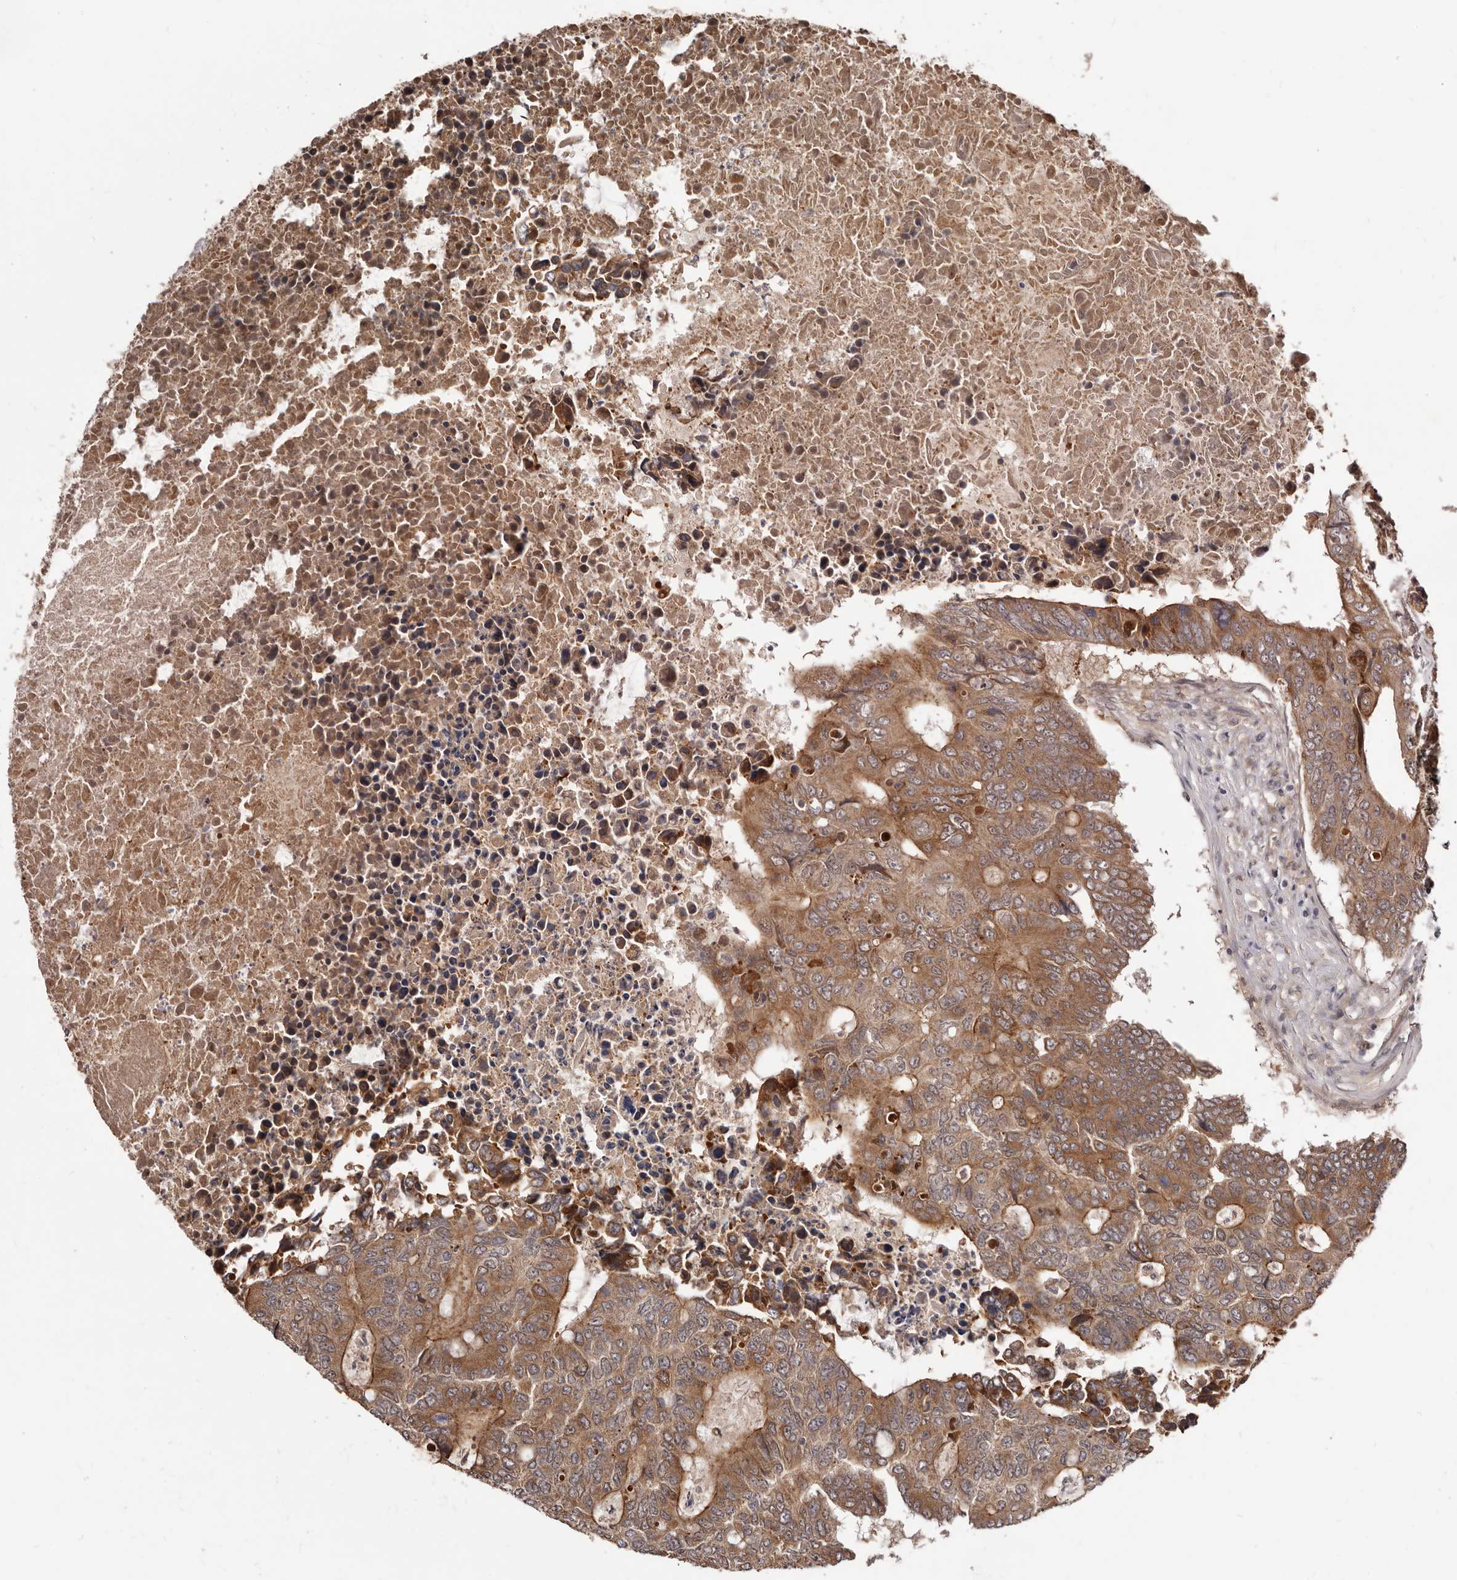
{"staining": {"intensity": "moderate", "quantity": ">75%", "location": "cytoplasmic/membranous"}, "tissue": "colorectal cancer", "cell_type": "Tumor cells", "image_type": "cancer", "snomed": [{"axis": "morphology", "description": "Adenocarcinoma, NOS"}, {"axis": "topography", "description": "Colon"}], "caption": "Immunohistochemical staining of colorectal adenocarcinoma exhibits medium levels of moderate cytoplasmic/membranous staining in about >75% of tumor cells.", "gene": "MDP1", "patient": {"sex": "male", "age": 87}}